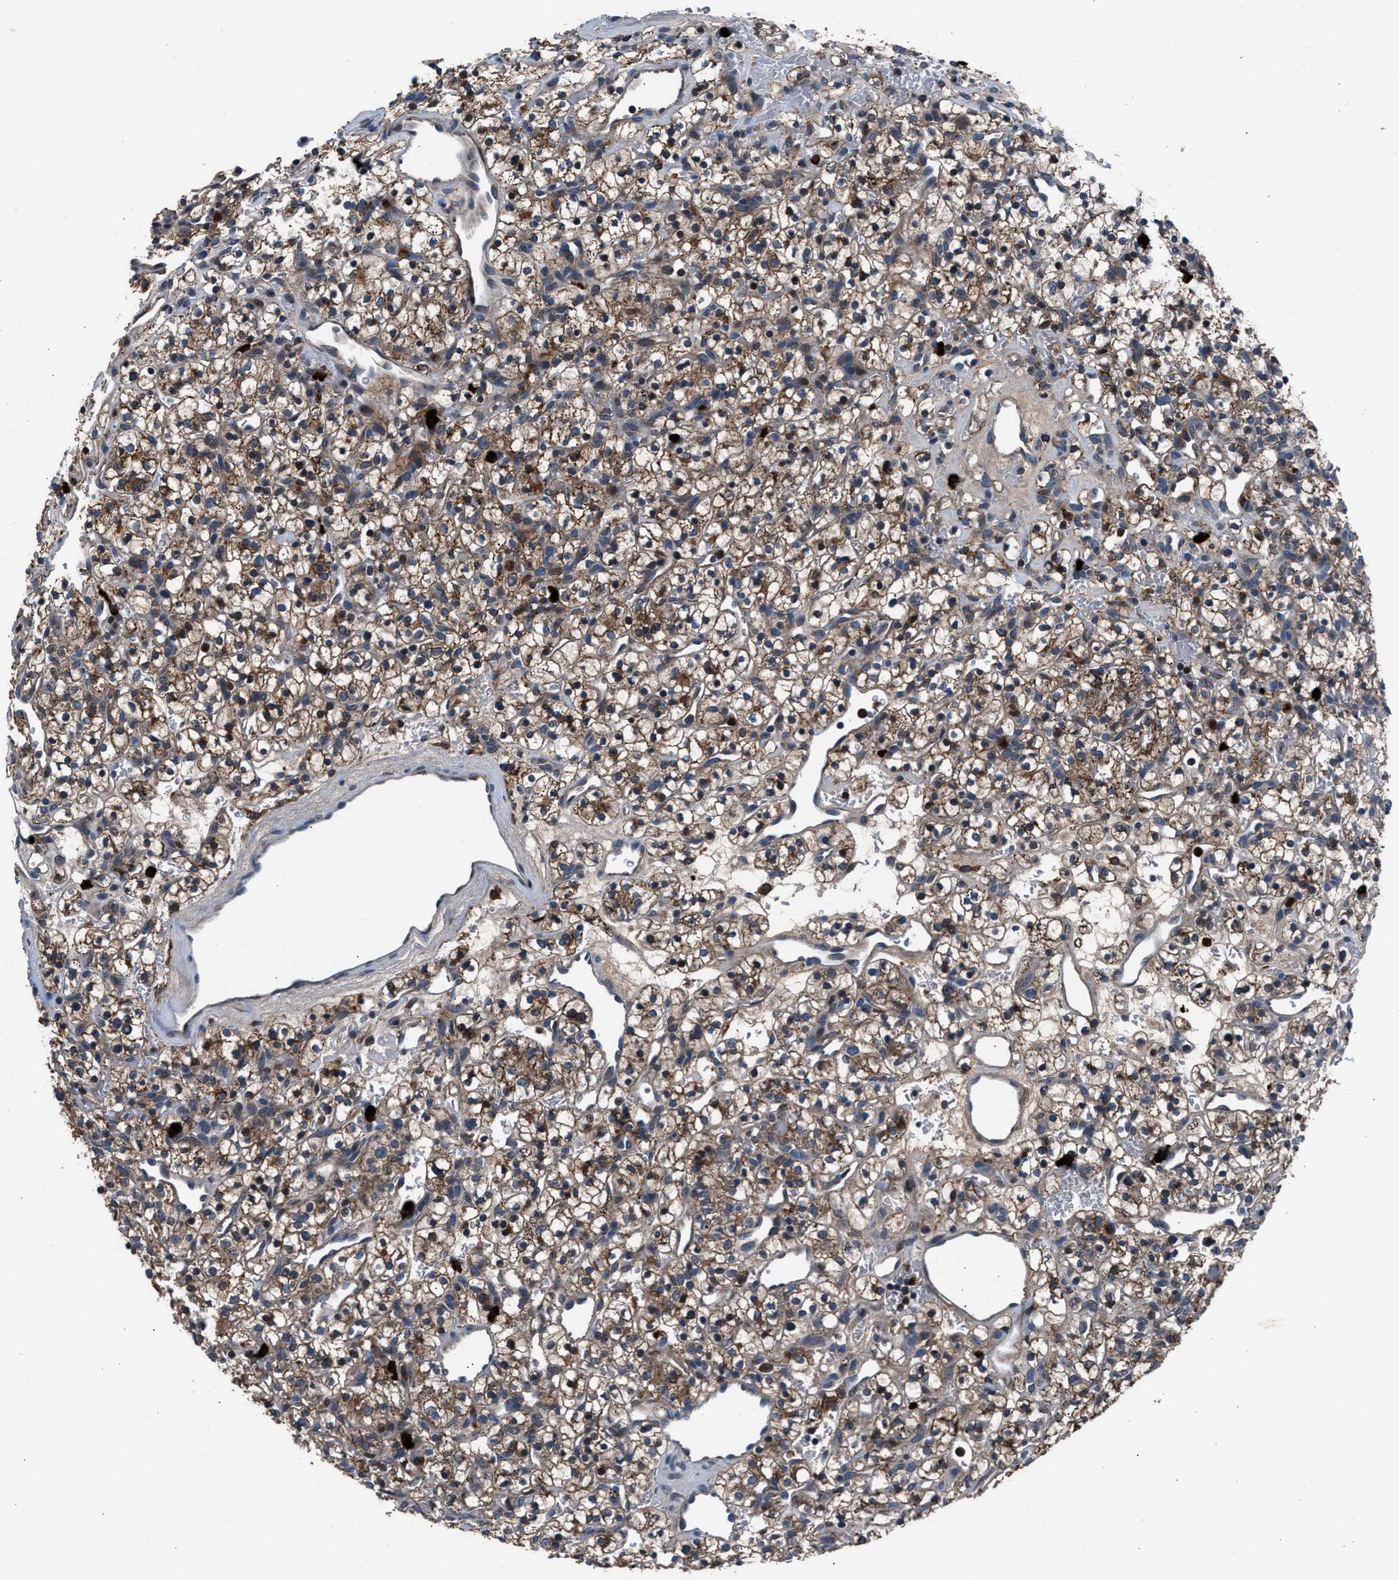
{"staining": {"intensity": "moderate", "quantity": ">75%", "location": "cytoplasmic/membranous"}, "tissue": "renal cancer", "cell_type": "Tumor cells", "image_type": "cancer", "snomed": [{"axis": "morphology", "description": "Adenocarcinoma, NOS"}, {"axis": "topography", "description": "Kidney"}], "caption": "A histopathology image of human adenocarcinoma (renal) stained for a protein shows moderate cytoplasmic/membranous brown staining in tumor cells. (IHC, brightfield microscopy, high magnification).", "gene": "FAM221A", "patient": {"sex": "female", "age": 57}}